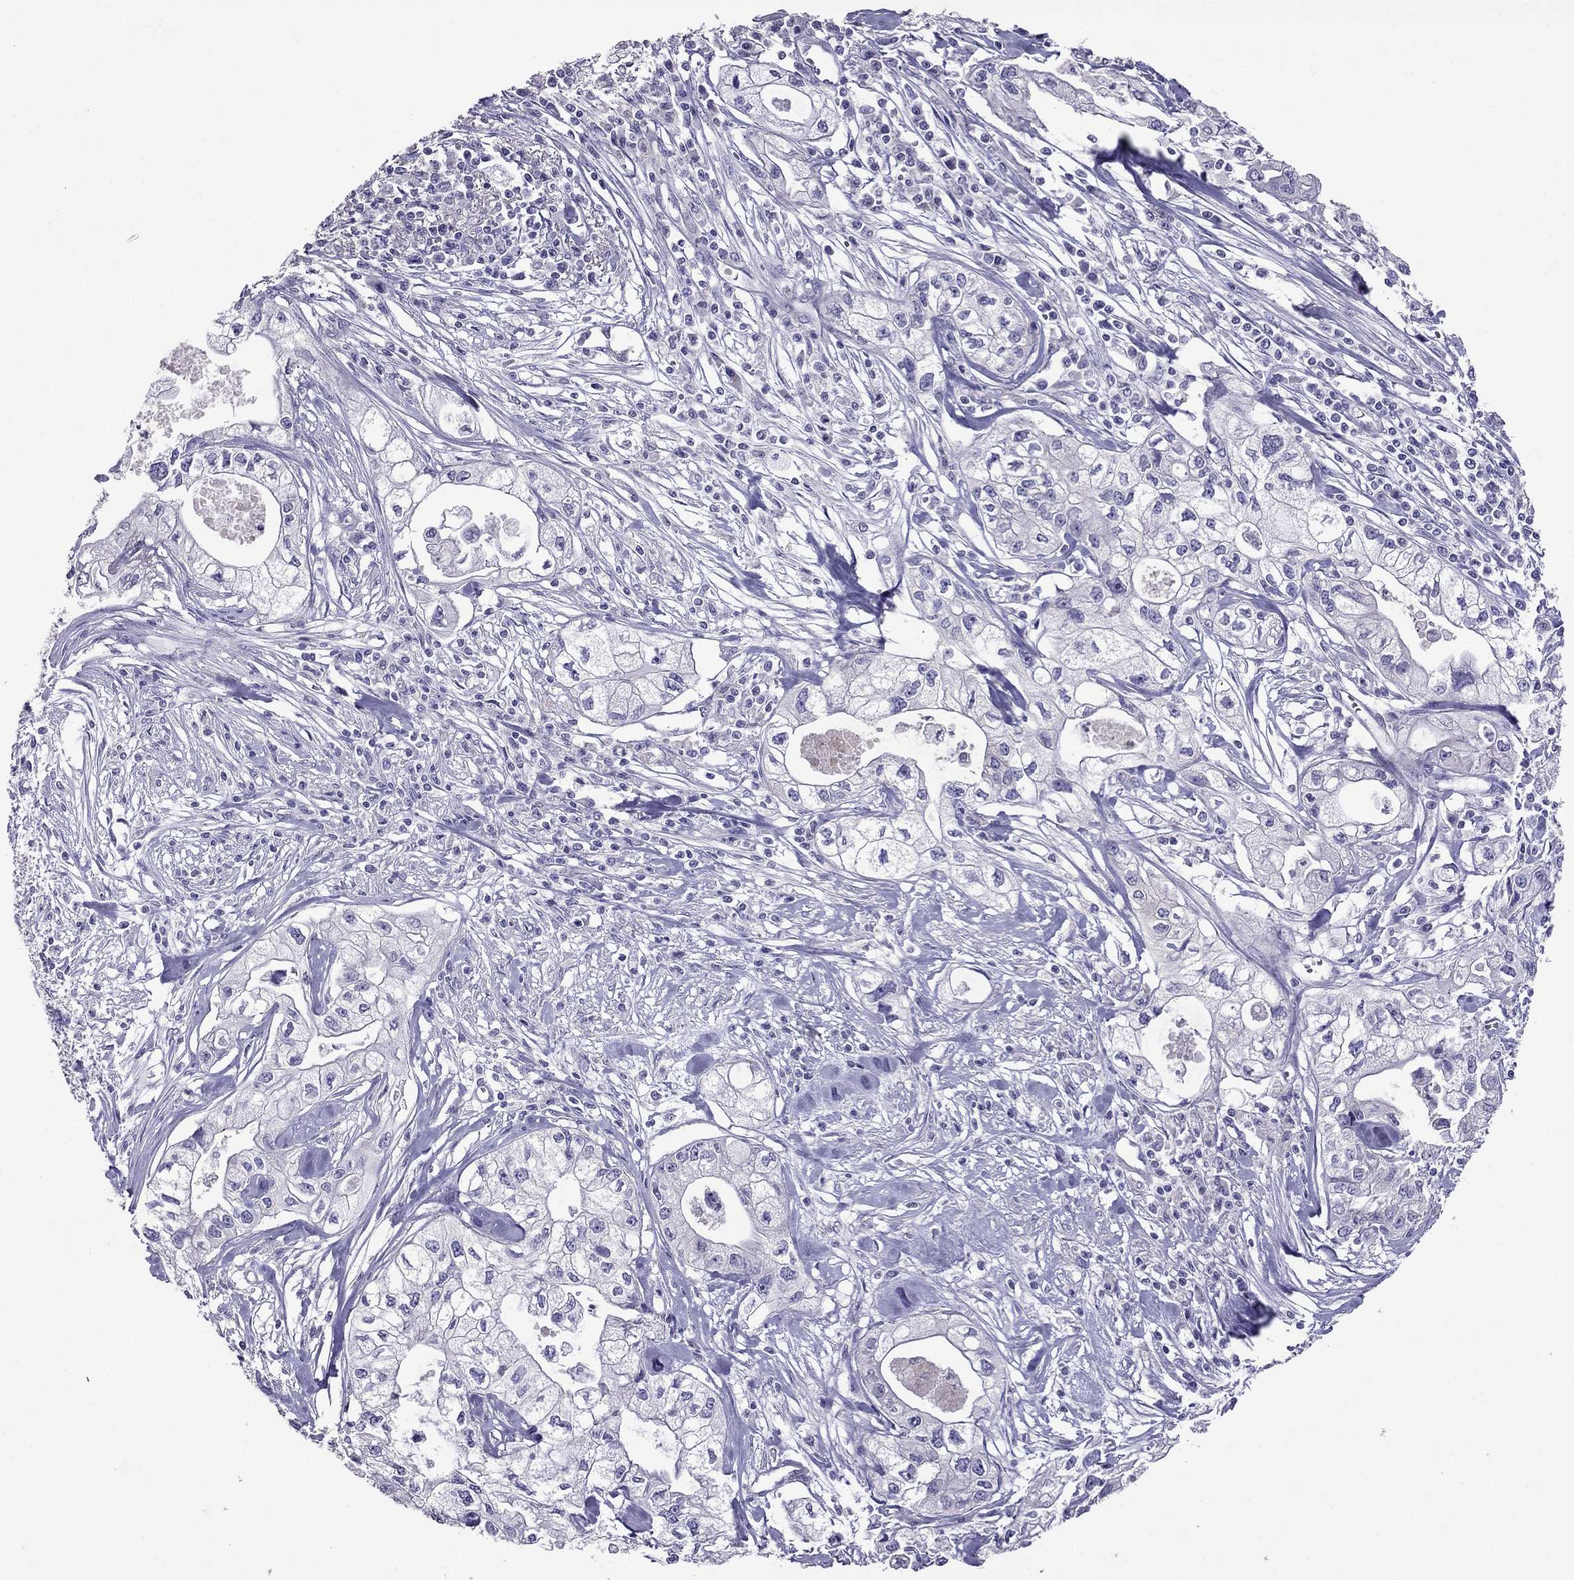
{"staining": {"intensity": "negative", "quantity": "none", "location": "none"}, "tissue": "pancreatic cancer", "cell_type": "Tumor cells", "image_type": "cancer", "snomed": [{"axis": "morphology", "description": "Adenocarcinoma, NOS"}, {"axis": "topography", "description": "Pancreas"}], "caption": "Tumor cells are negative for protein expression in human pancreatic adenocarcinoma.", "gene": "OXCT2", "patient": {"sex": "male", "age": 70}}